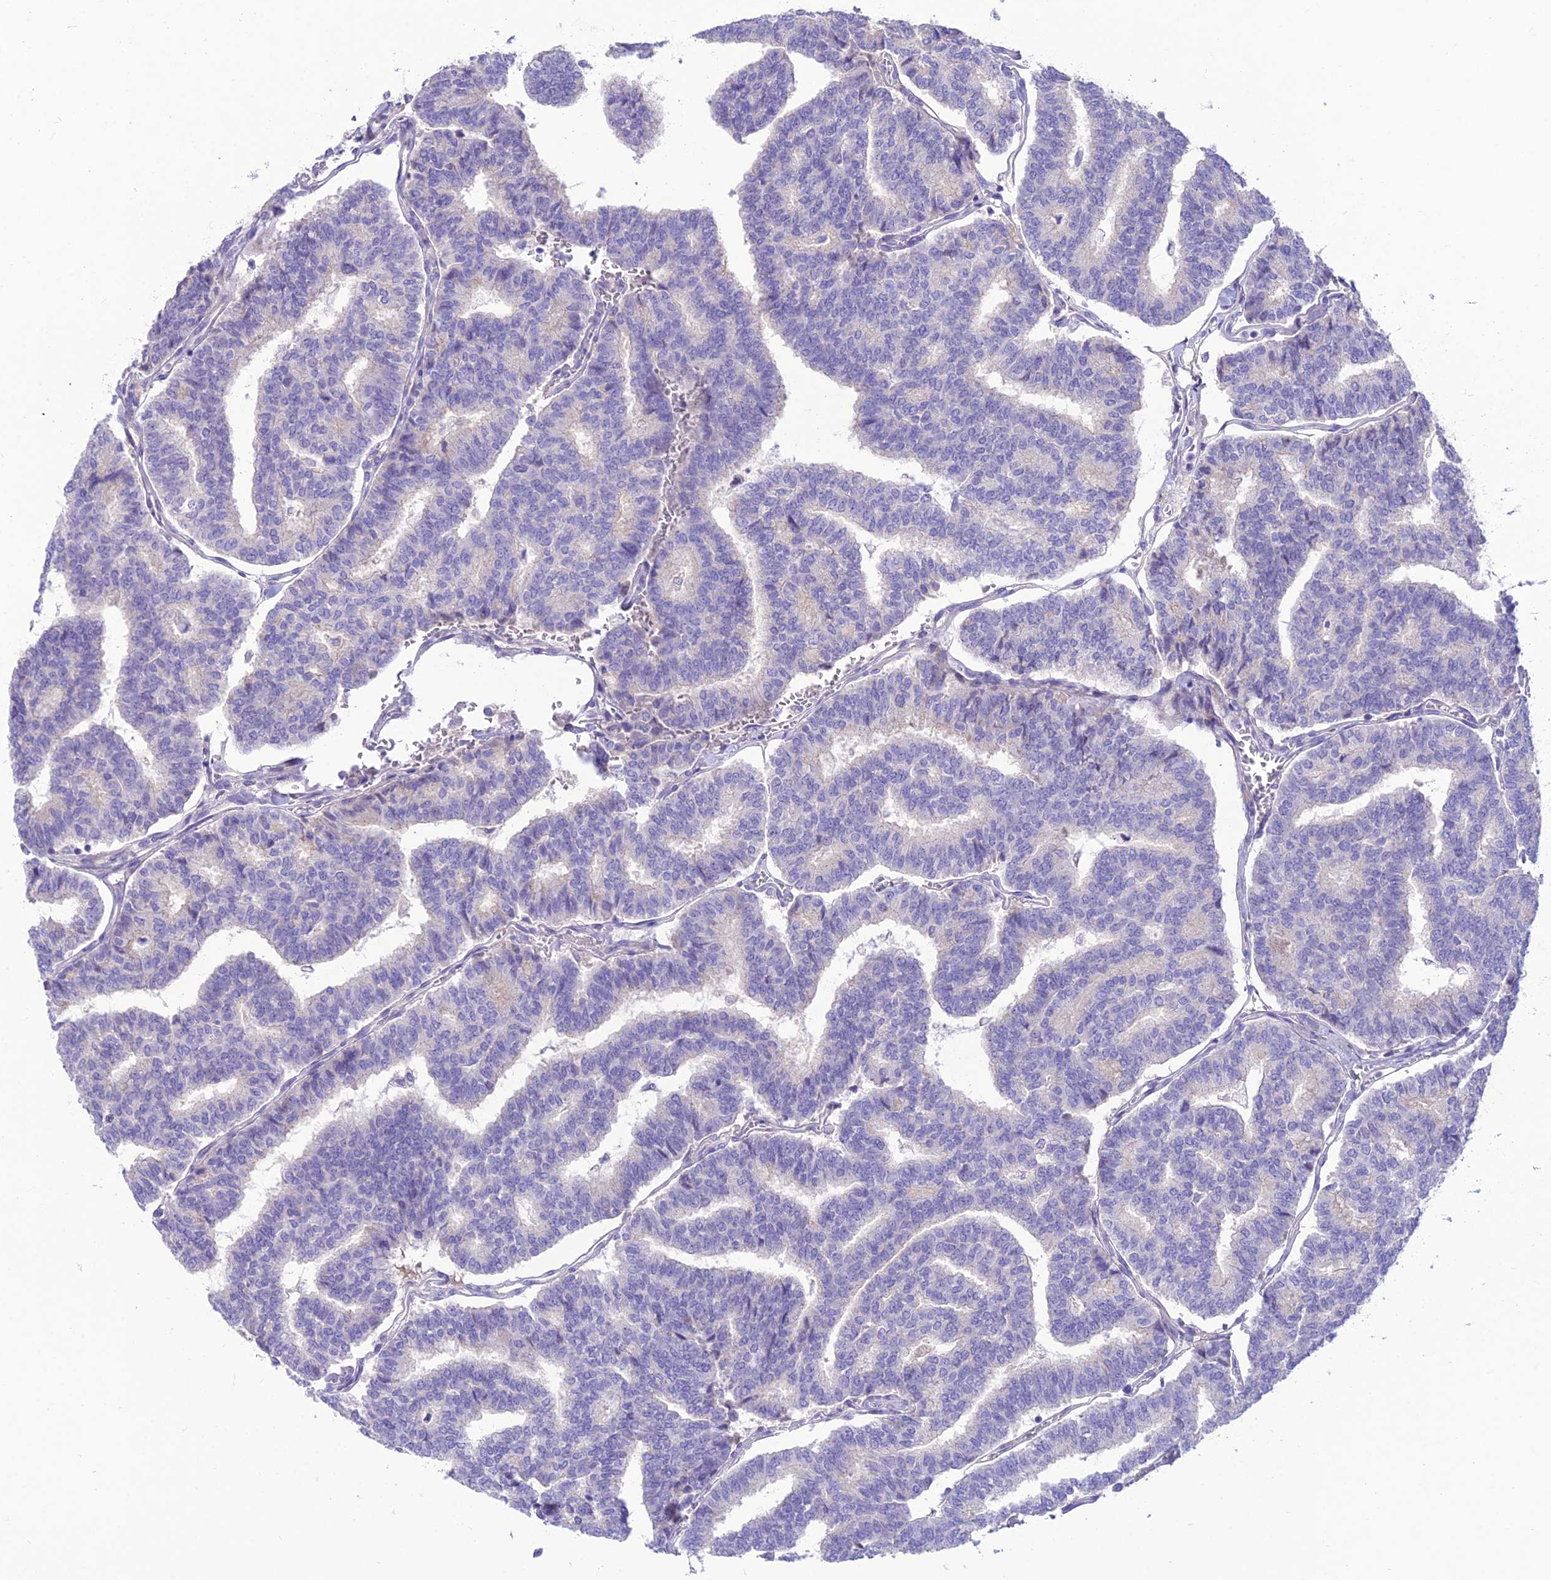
{"staining": {"intensity": "negative", "quantity": "none", "location": "none"}, "tissue": "thyroid cancer", "cell_type": "Tumor cells", "image_type": "cancer", "snomed": [{"axis": "morphology", "description": "Papillary adenocarcinoma, NOS"}, {"axis": "topography", "description": "Thyroid gland"}], "caption": "This is a image of immunohistochemistry (IHC) staining of papillary adenocarcinoma (thyroid), which shows no staining in tumor cells.", "gene": "TEKT3", "patient": {"sex": "female", "age": 35}}